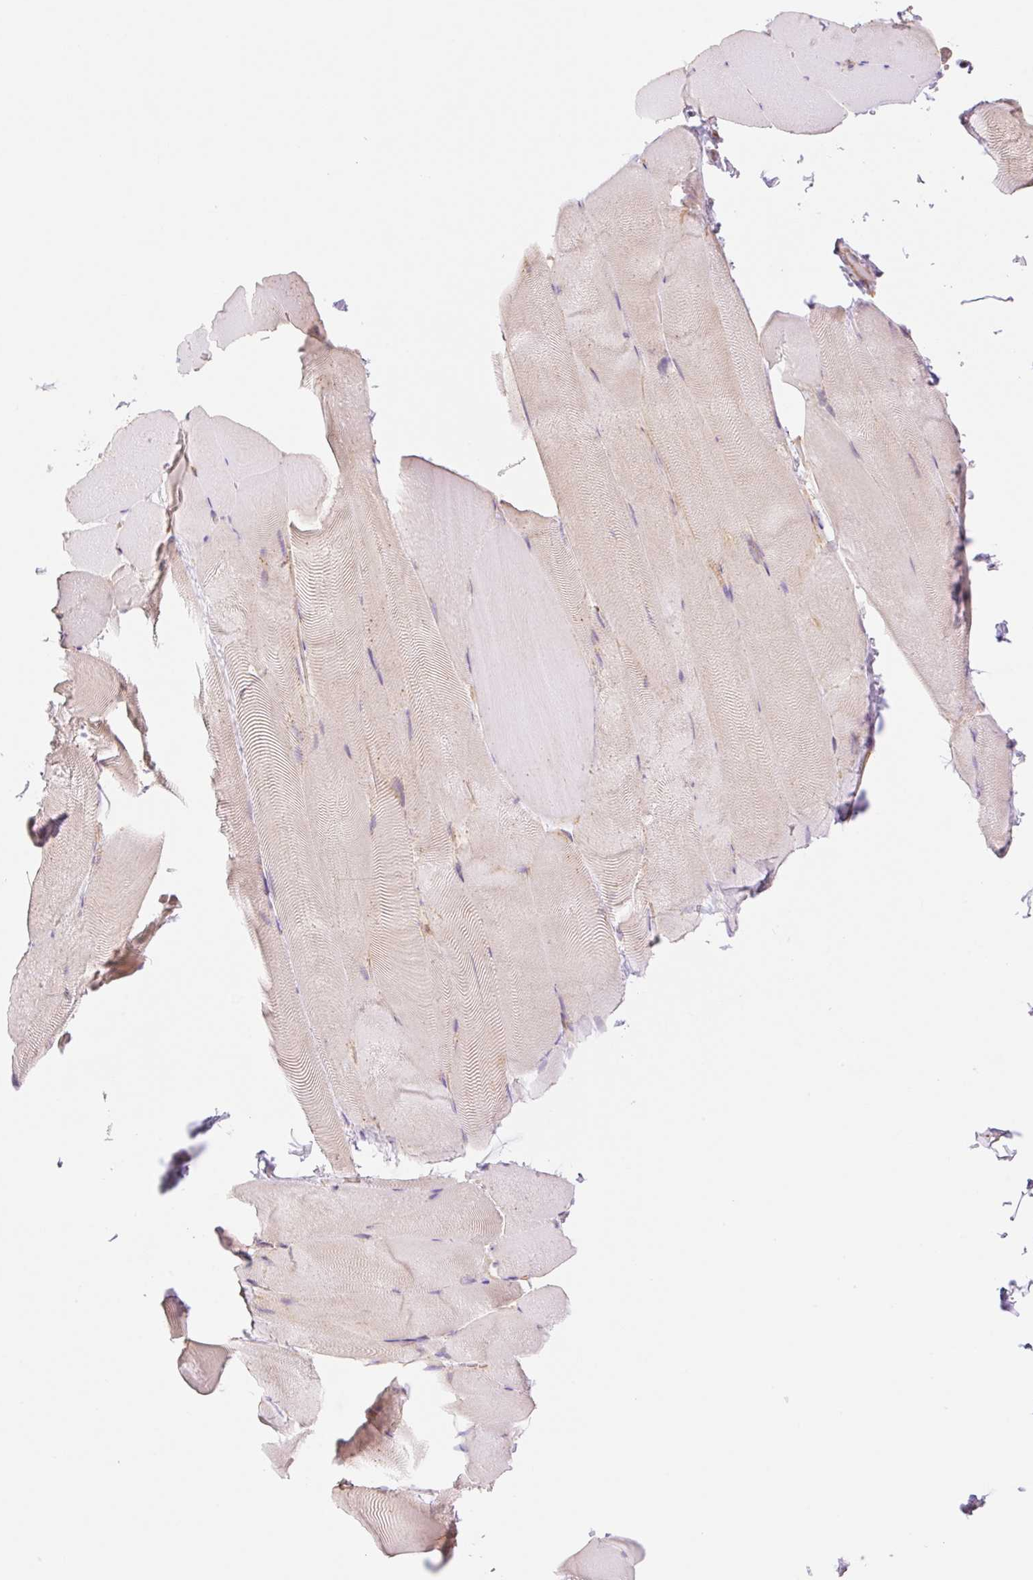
{"staining": {"intensity": "negative", "quantity": "none", "location": "none"}, "tissue": "skeletal muscle", "cell_type": "Myocytes", "image_type": "normal", "snomed": [{"axis": "morphology", "description": "Normal tissue, NOS"}, {"axis": "topography", "description": "Skeletal muscle"}], "caption": "There is no significant expression in myocytes of skeletal muscle. (Stains: DAB (3,3'-diaminobenzidine) IHC with hematoxylin counter stain, Microscopy: brightfield microscopy at high magnification).", "gene": "NLRP5", "patient": {"sex": "female", "age": 64}}